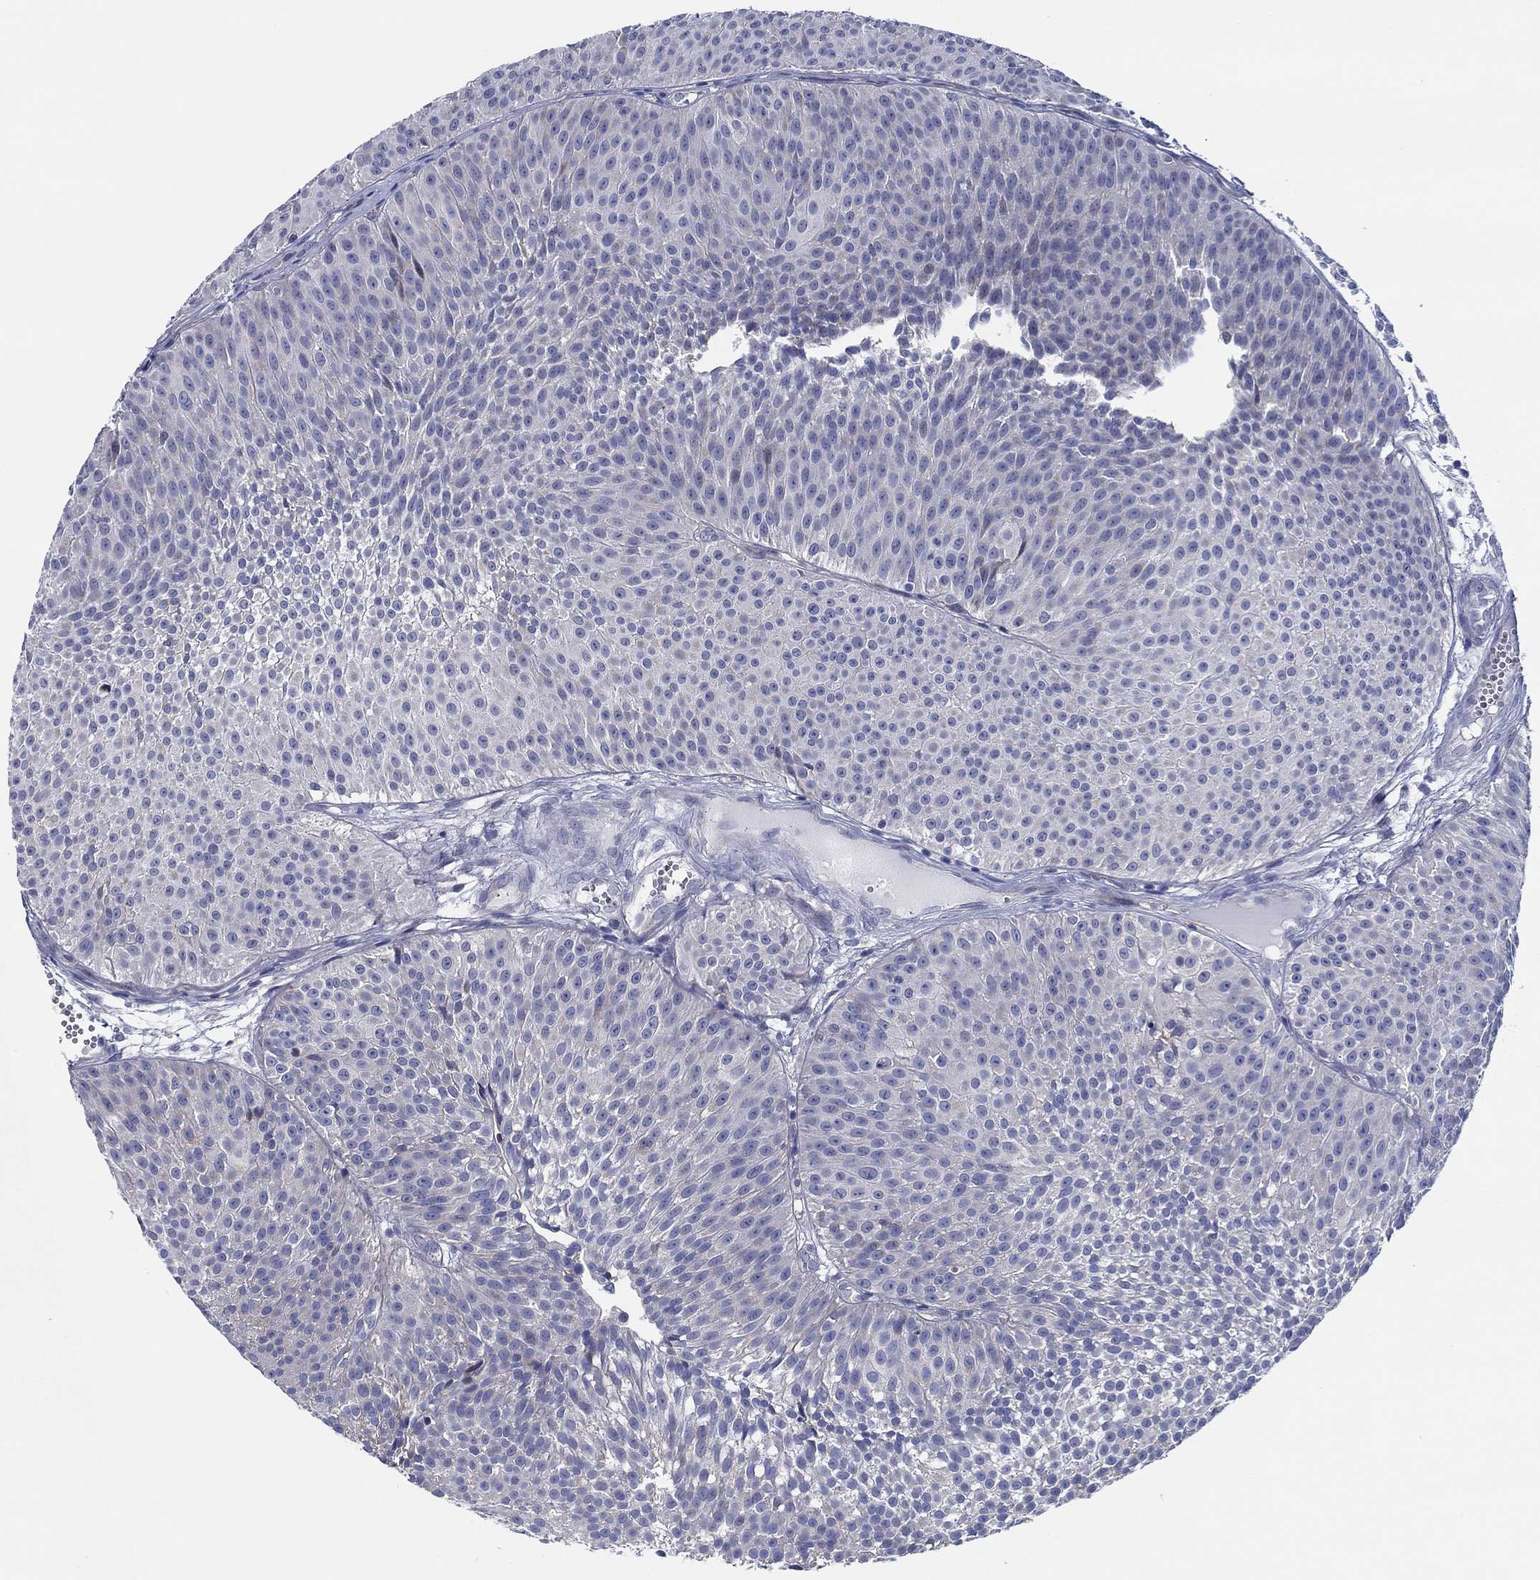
{"staining": {"intensity": "negative", "quantity": "none", "location": "none"}, "tissue": "urothelial cancer", "cell_type": "Tumor cells", "image_type": "cancer", "snomed": [{"axis": "morphology", "description": "Urothelial carcinoma, Low grade"}, {"axis": "topography", "description": "Urinary bladder"}], "caption": "Immunohistochemistry of urothelial cancer reveals no staining in tumor cells. Brightfield microscopy of IHC stained with DAB (brown) and hematoxylin (blue), captured at high magnification.", "gene": "CFAP61", "patient": {"sex": "male", "age": 63}}